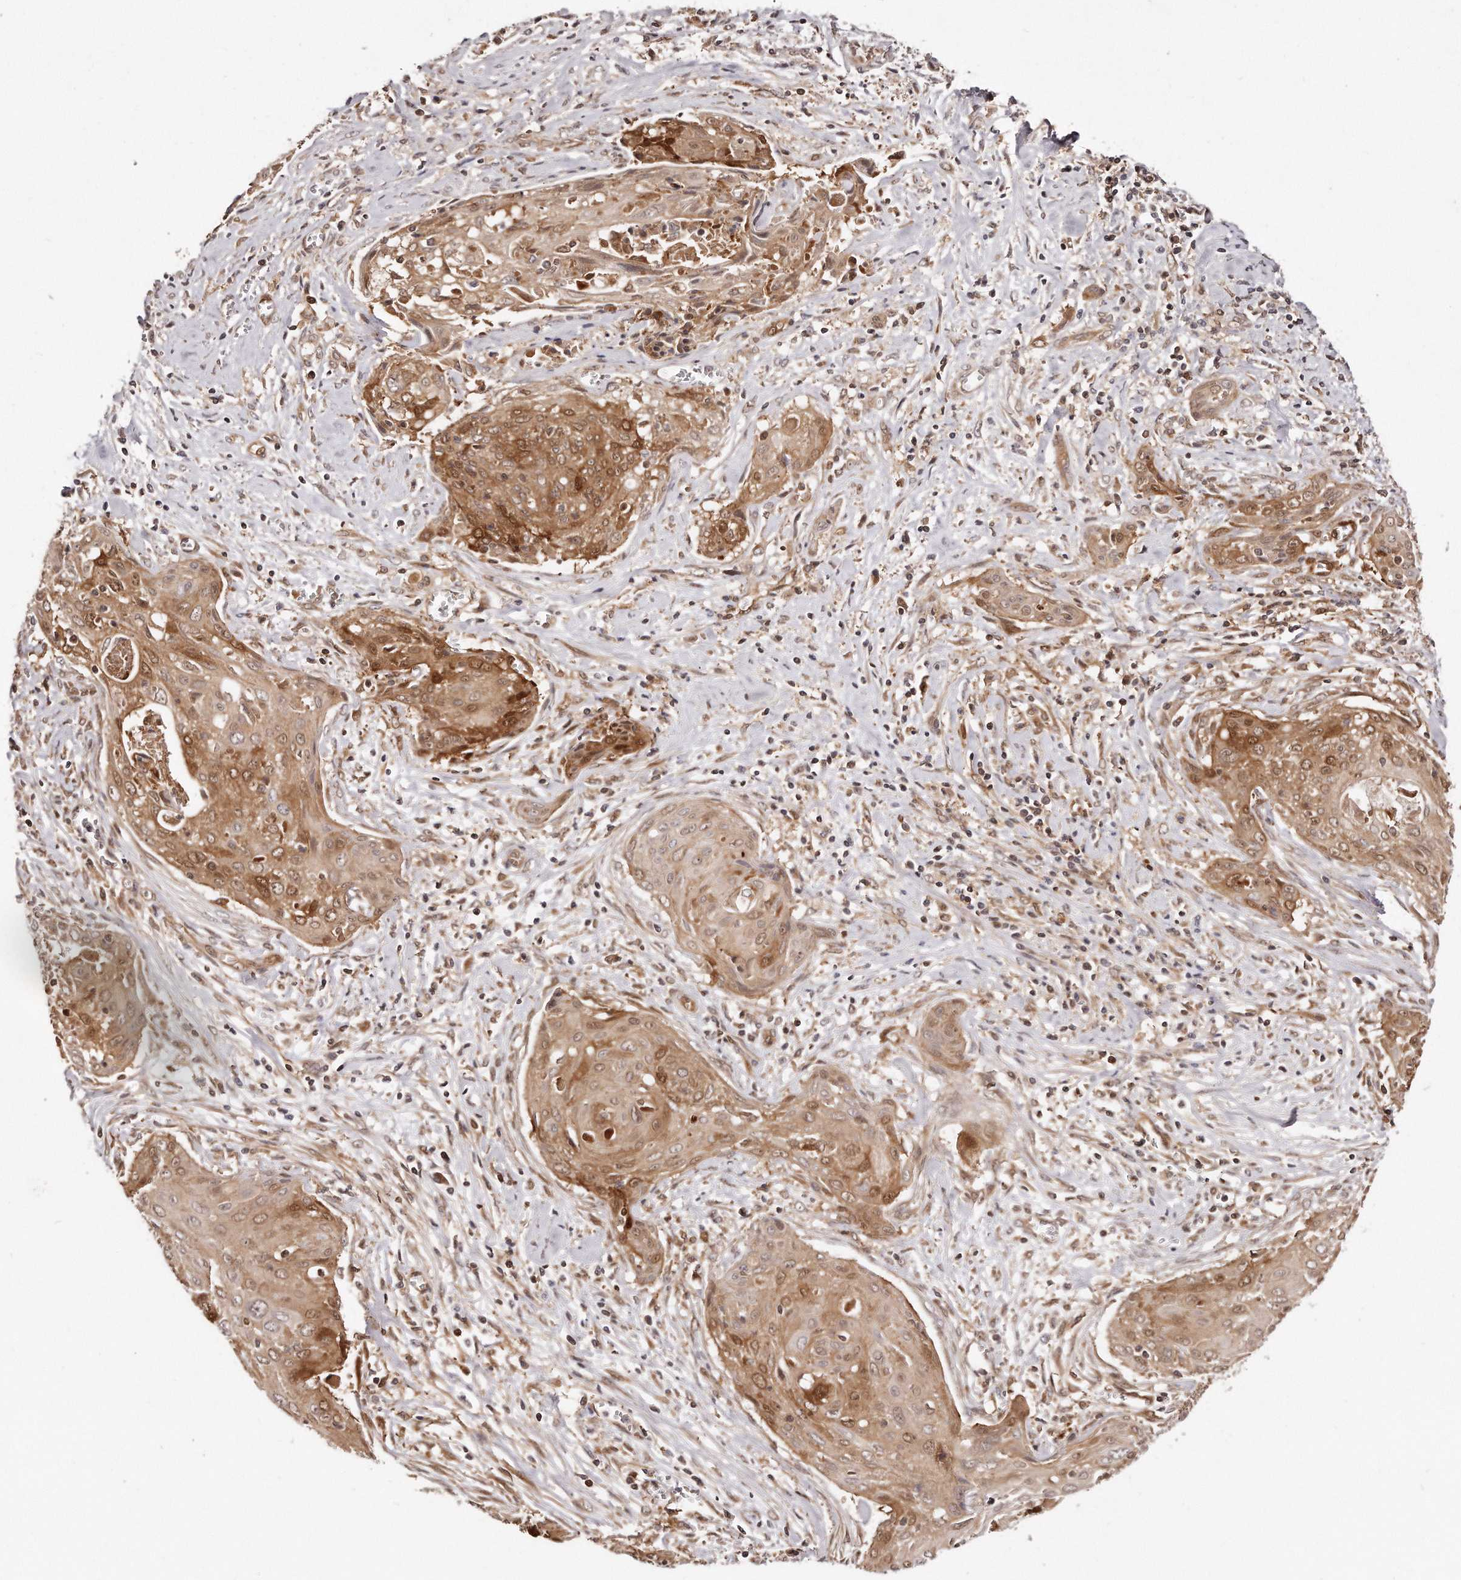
{"staining": {"intensity": "strong", "quantity": "25%-75%", "location": "cytoplasmic/membranous,nuclear"}, "tissue": "cervical cancer", "cell_type": "Tumor cells", "image_type": "cancer", "snomed": [{"axis": "morphology", "description": "Squamous cell carcinoma, NOS"}, {"axis": "topography", "description": "Cervix"}], "caption": "Human cervical squamous cell carcinoma stained with a brown dye displays strong cytoplasmic/membranous and nuclear positive staining in about 25%-75% of tumor cells.", "gene": "GBP4", "patient": {"sex": "female", "age": 55}}